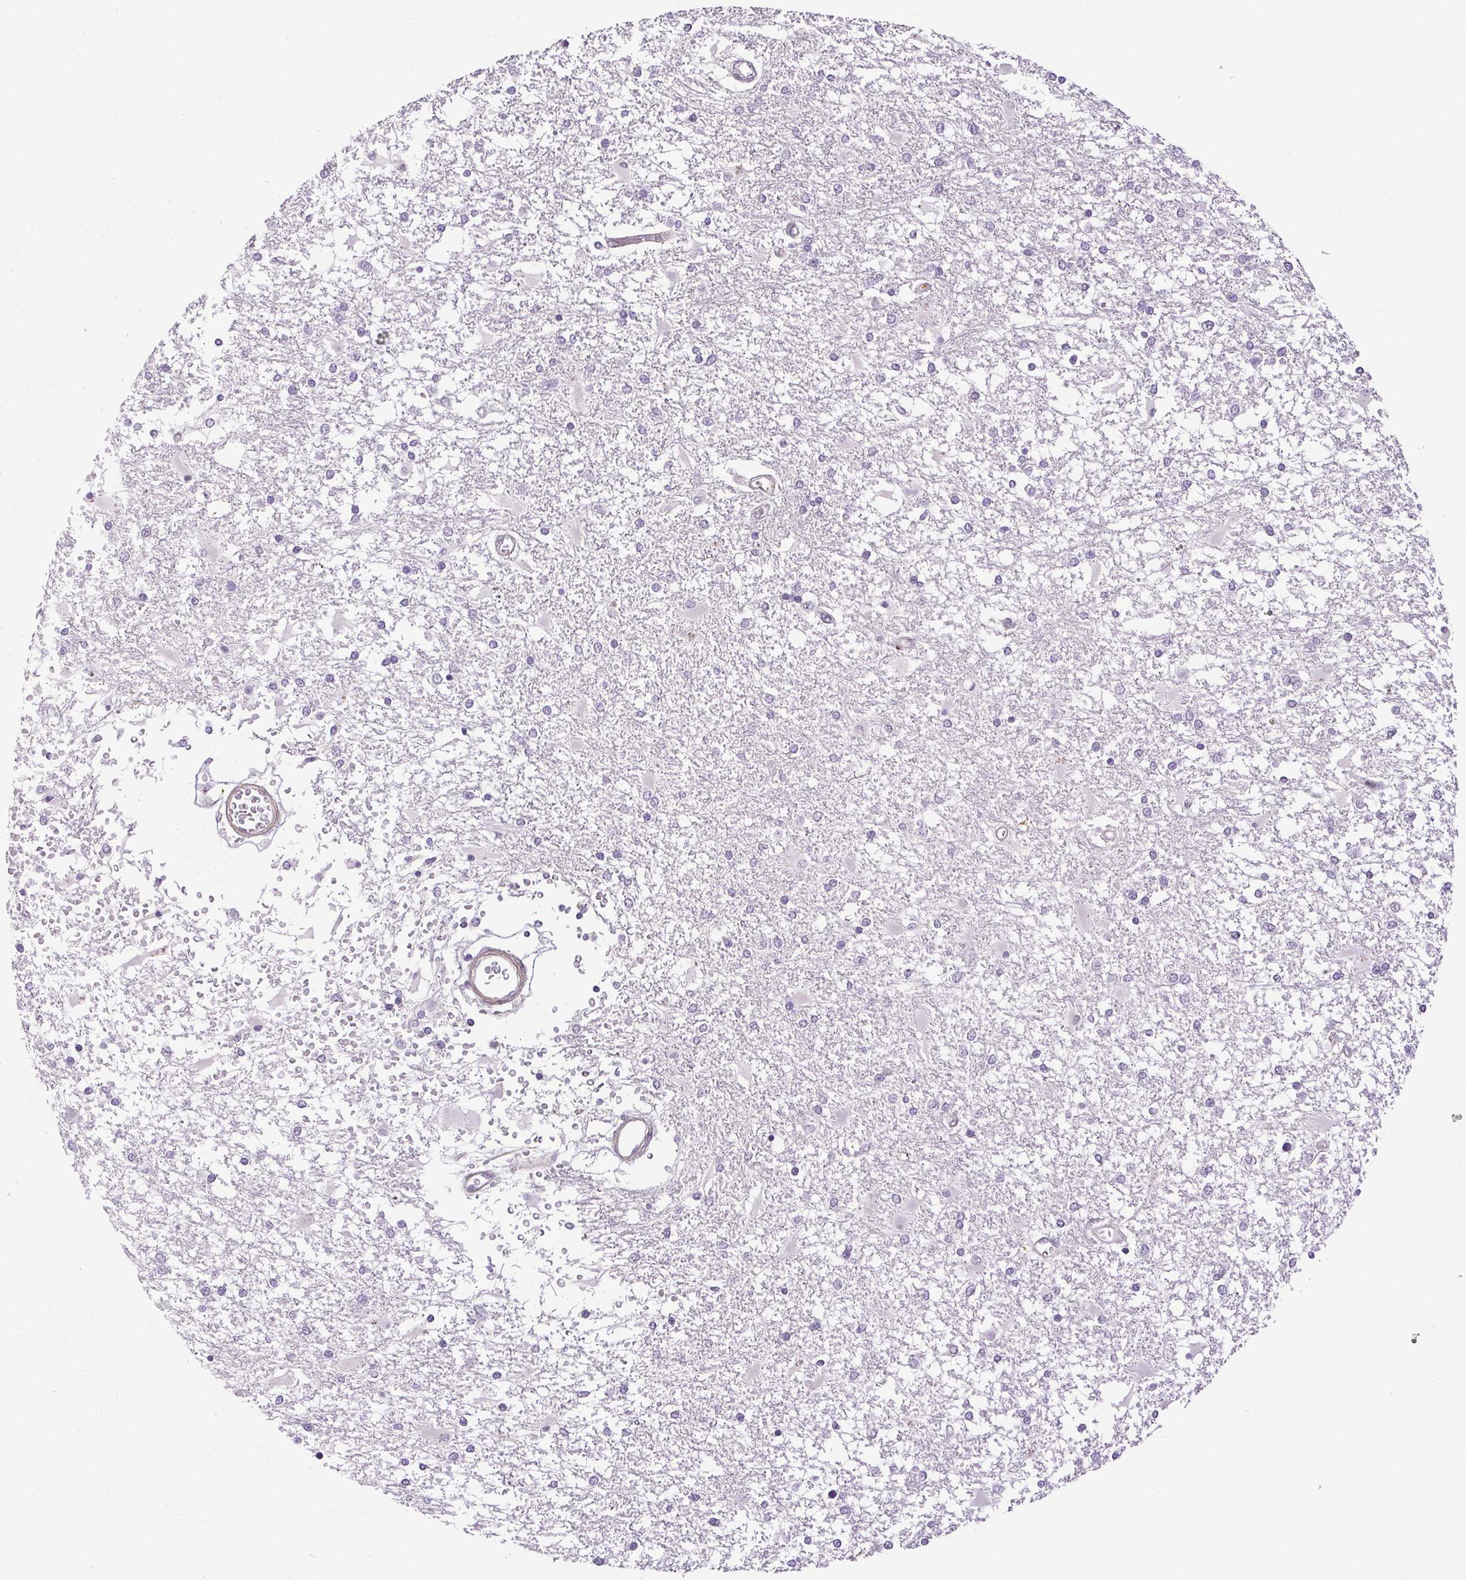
{"staining": {"intensity": "negative", "quantity": "none", "location": "none"}, "tissue": "glioma", "cell_type": "Tumor cells", "image_type": "cancer", "snomed": [{"axis": "morphology", "description": "Glioma, malignant, High grade"}, {"axis": "topography", "description": "Cerebral cortex"}], "caption": "Protein analysis of glioma displays no significant positivity in tumor cells.", "gene": "PRL", "patient": {"sex": "male", "age": 79}}